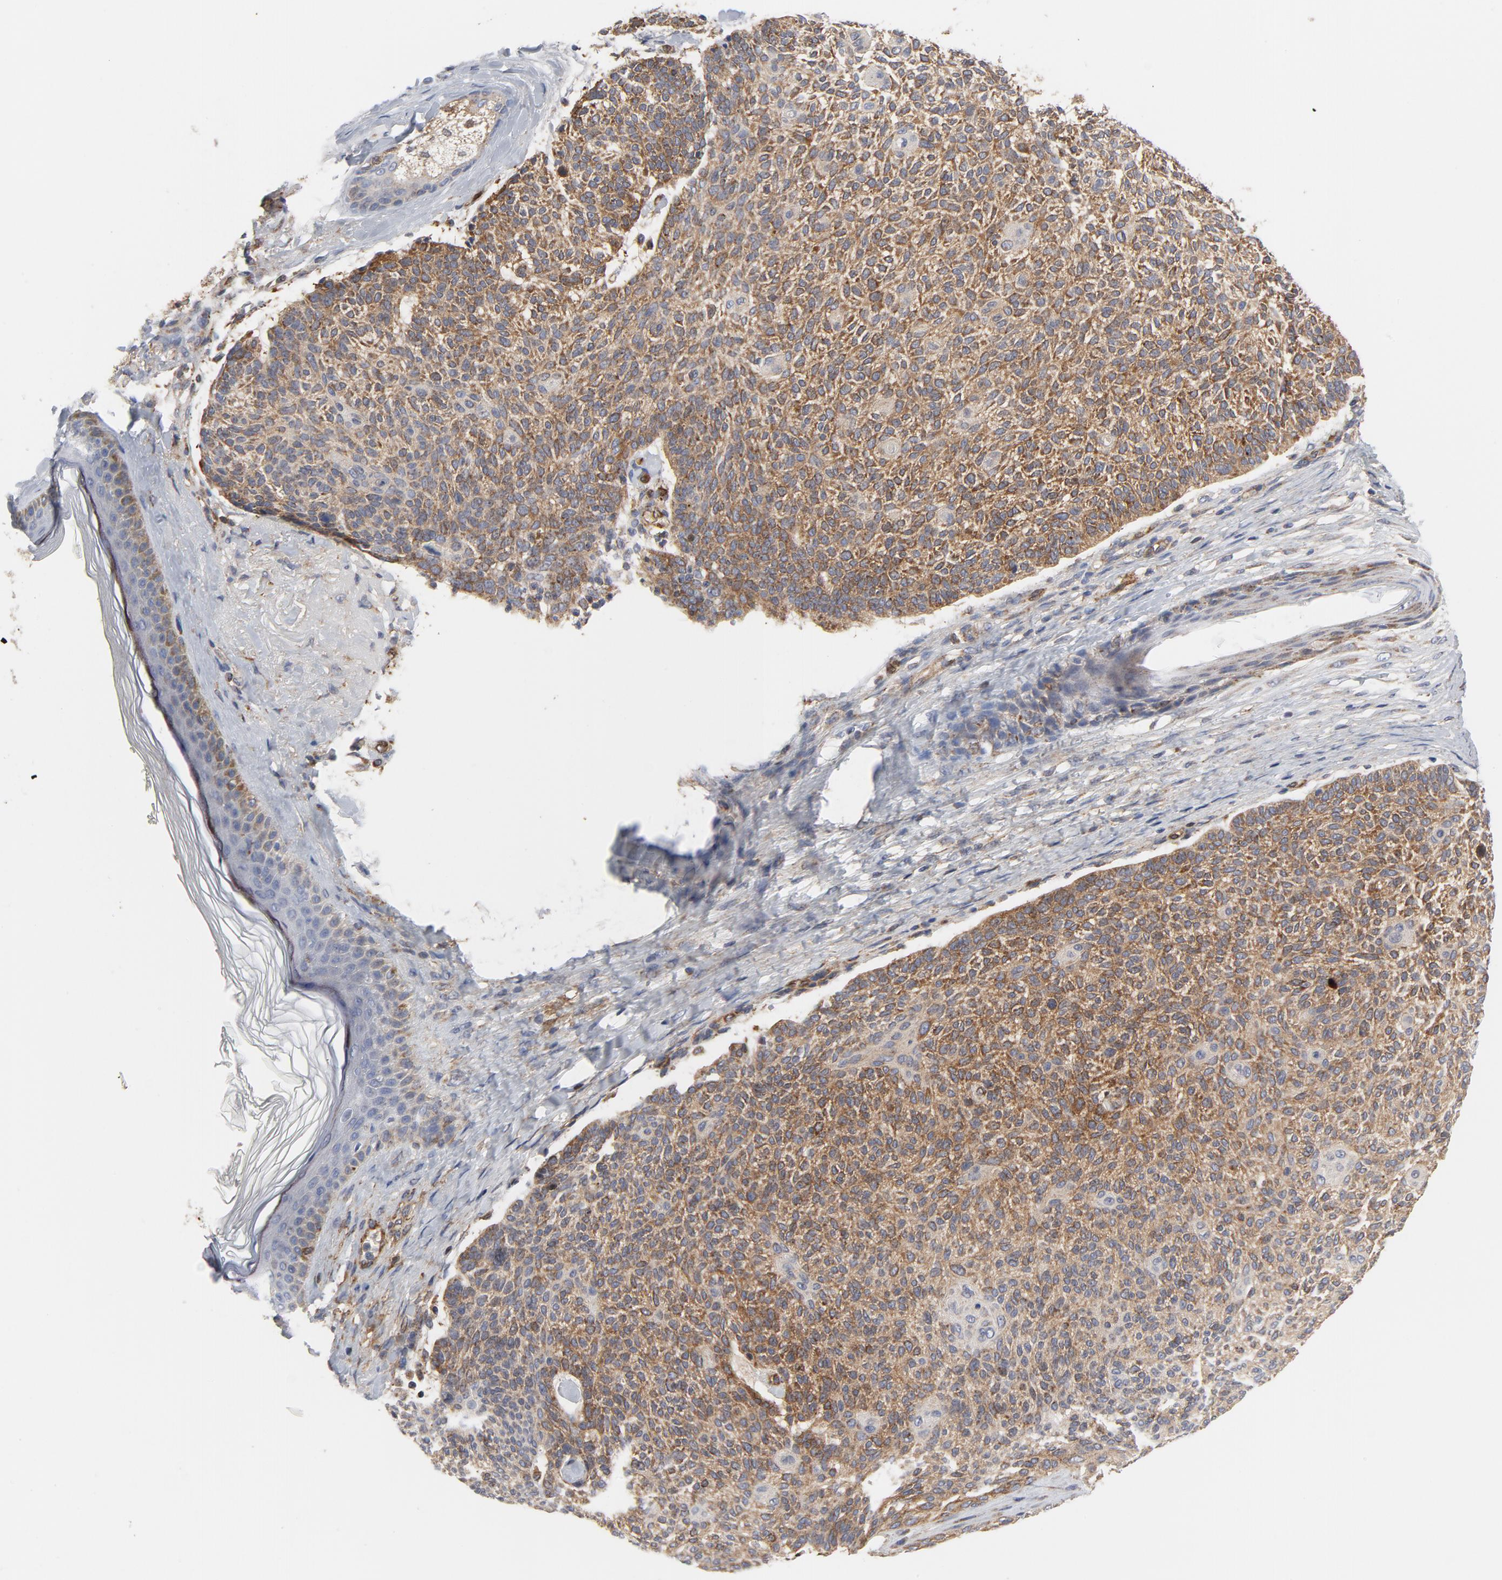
{"staining": {"intensity": "moderate", "quantity": ">75%", "location": "cytoplasmic/membranous"}, "tissue": "skin cancer", "cell_type": "Tumor cells", "image_type": "cancer", "snomed": [{"axis": "morphology", "description": "Normal tissue, NOS"}, {"axis": "morphology", "description": "Basal cell carcinoma"}, {"axis": "topography", "description": "Skin"}], "caption": "Skin basal cell carcinoma stained with a brown dye displays moderate cytoplasmic/membranous positive positivity in about >75% of tumor cells.", "gene": "RAPGEF4", "patient": {"sex": "female", "age": 70}}